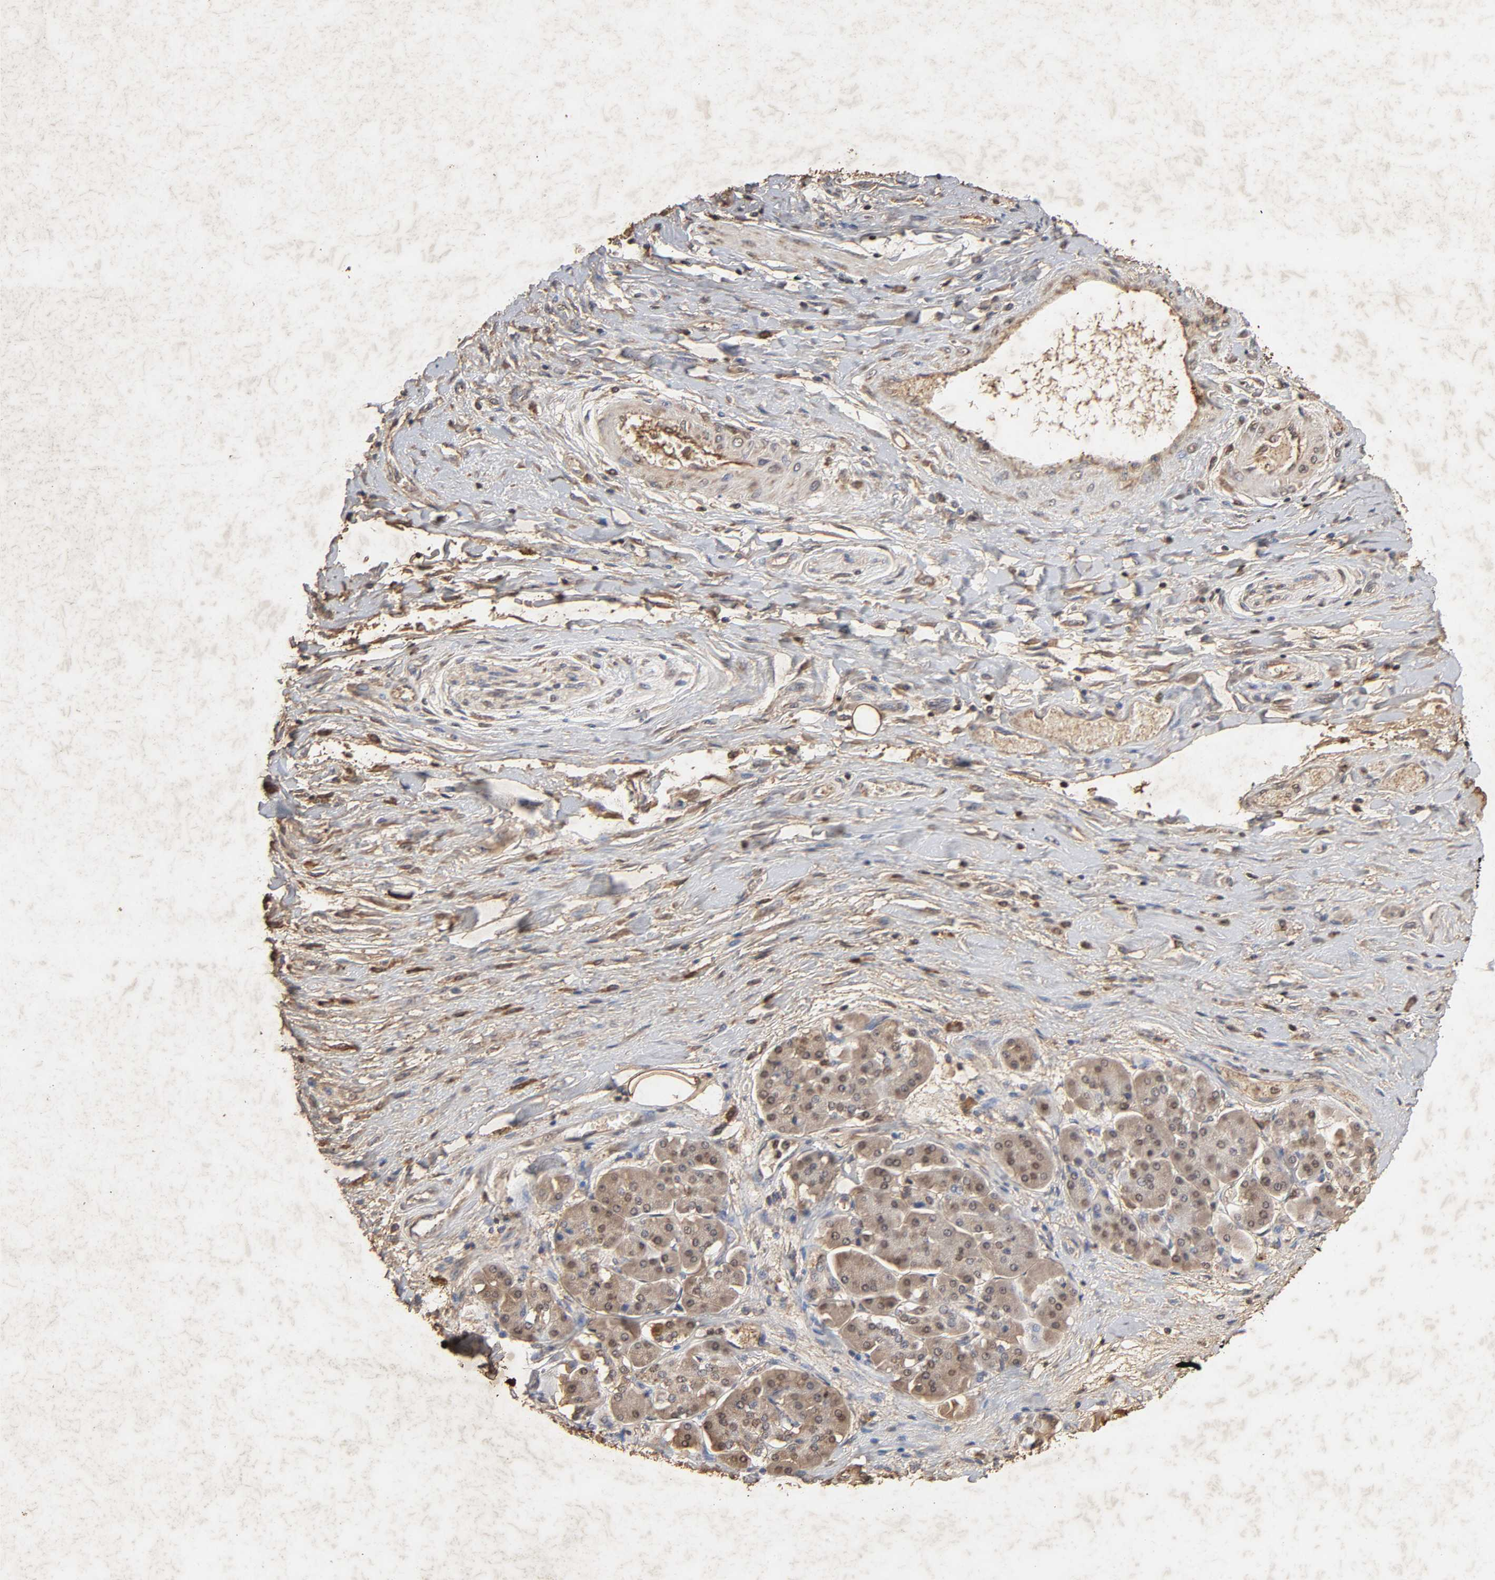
{"staining": {"intensity": "moderate", "quantity": "25%-75%", "location": "cytoplasmic/membranous"}, "tissue": "pancreatic cancer", "cell_type": "Tumor cells", "image_type": "cancer", "snomed": [{"axis": "morphology", "description": "Adenocarcinoma, NOS"}, {"axis": "topography", "description": "Pancreas"}], "caption": "A high-resolution image shows IHC staining of pancreatic cancer (adenocarcinoma), which exhibits moderate cytoplasmic/membranous expression in approximately 25%-75% of tumor cells.", "gene": "CYCS", "patient": {"sex": "male", "age": 46}}